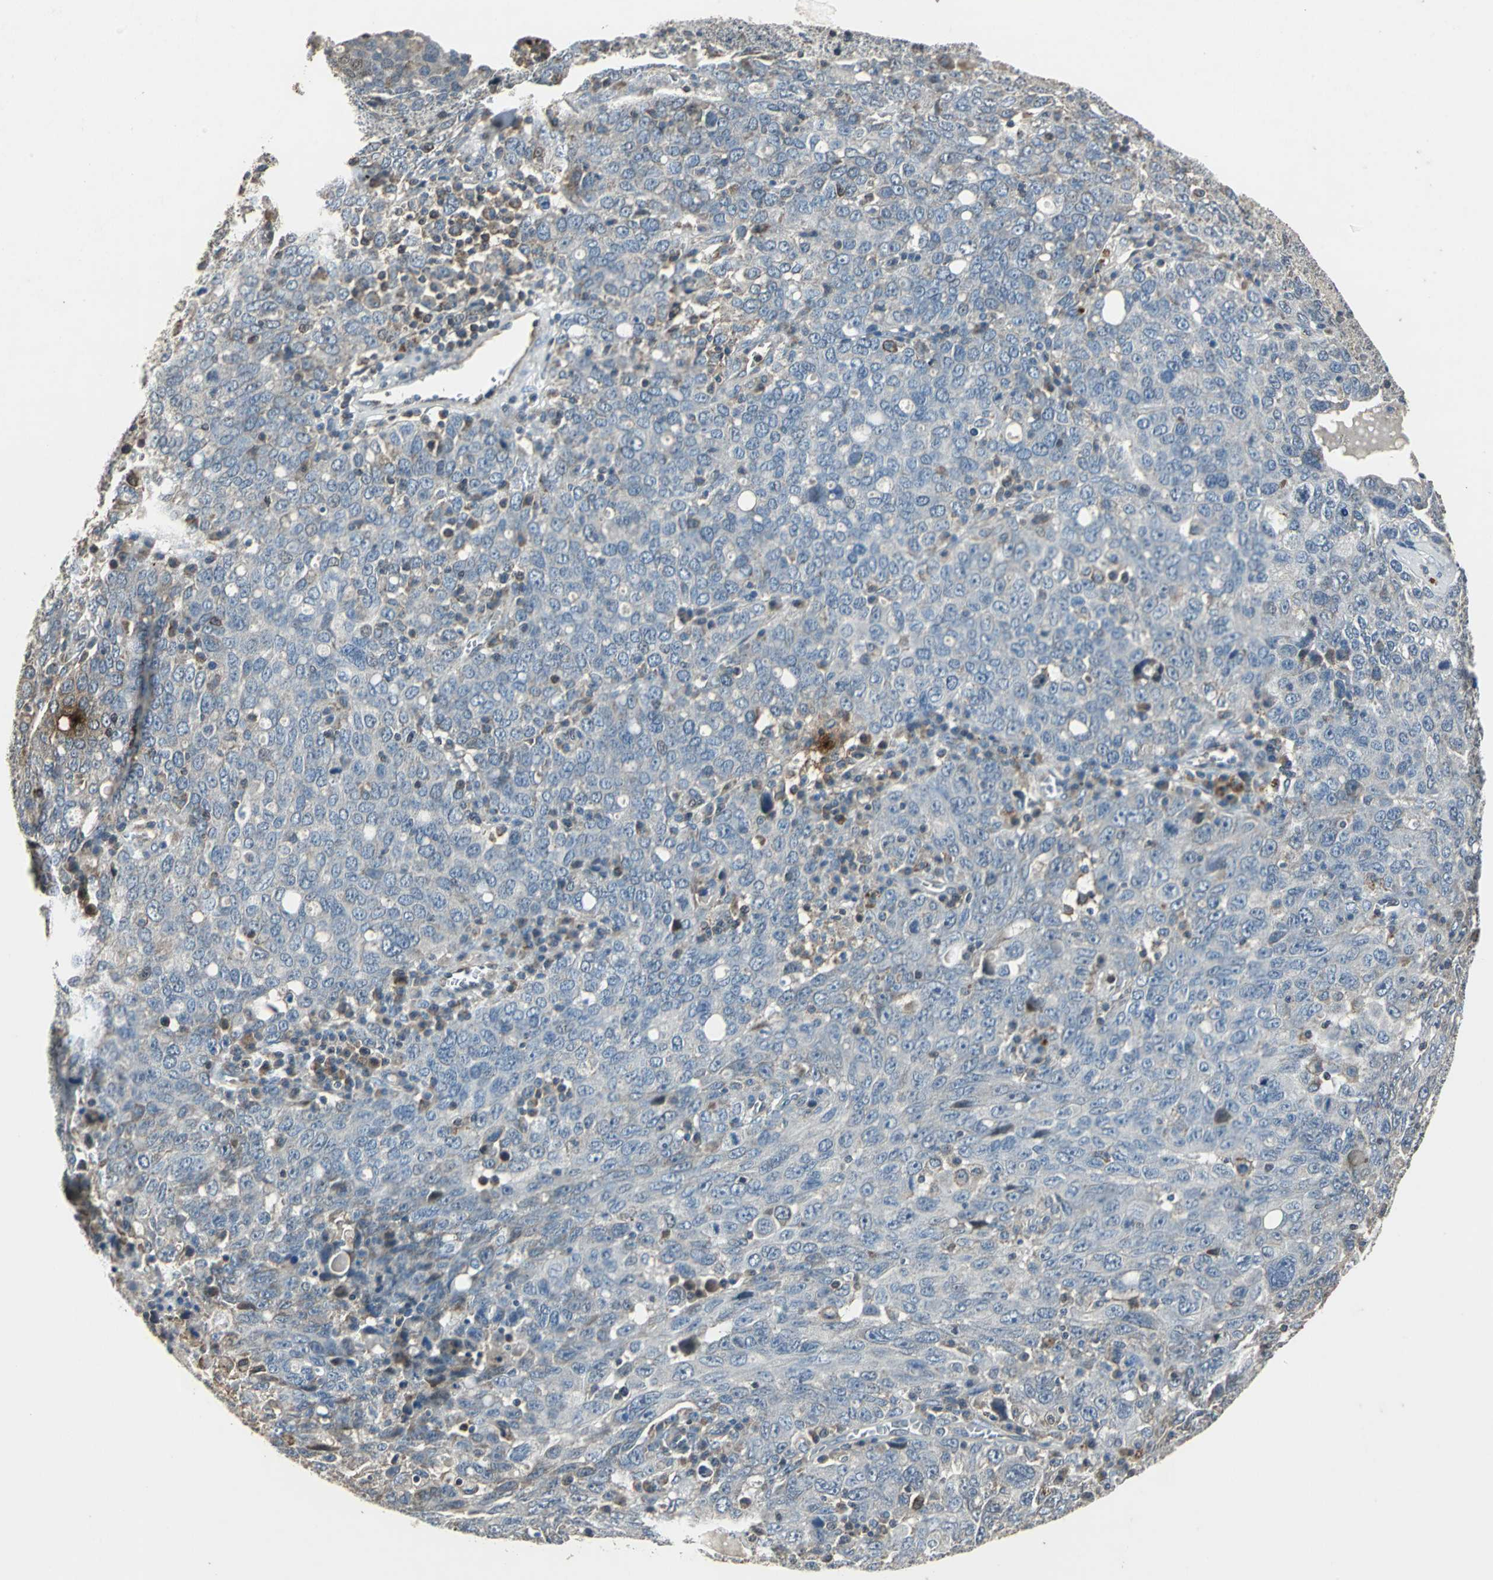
{"staining": {"intensity": "negative", "quantity": "none", "location": "none"}, "tissue": "ovarian cancer", "cell_type": "Tumor cells", "image_type": "cancer", "snomed": [{"axis": "morphology", "description": "Carcinoma, endometroid"}, {"axis": "topography", "description": "Ovary"}], "caption": "Tumor cells show no significant protein positivity in ovarian endometroid carcinoma.", "gene": "DNAJB4", "patient": {"sex": "female", "age": 62}}